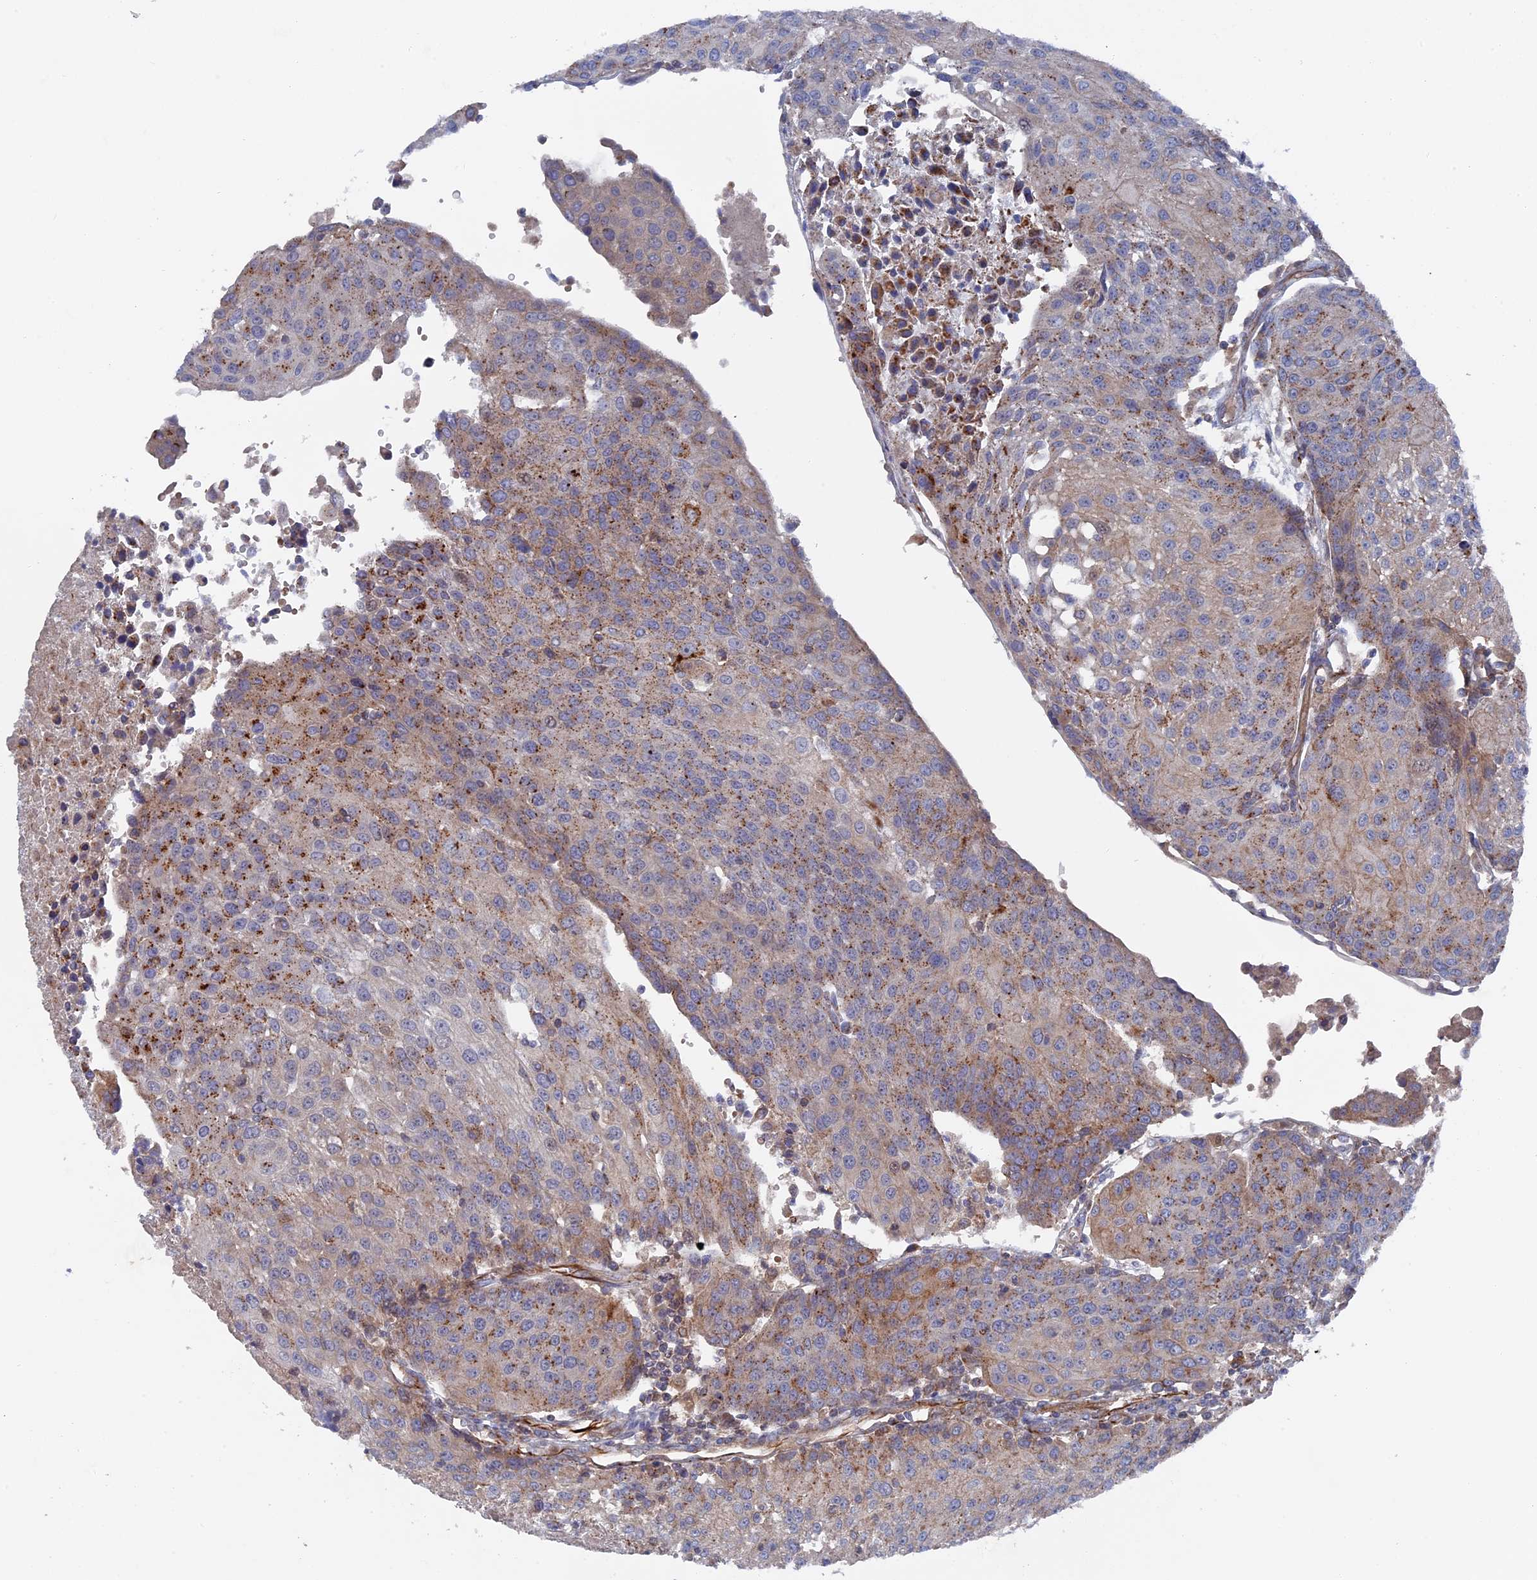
{"staining": {"intensity": "moderate", "quantity": "25%-75%", "location": "cytoplasmic/membranous"}, "tissue": "urothelial cancer", "cell_type": "Tumor cells", "image_type": "cancer", "snomed": [{"axis": "morphology", "description": "Urothelial carcinoma, High grade"}, {"axis": "topography", "description": "Urinary bladder"}], "caption": "About 25%-75% of tumor cells in high-grade urothelial carcinoma reveal moderate cytoplasmic/membranous protein staining as visualized by brown immunohistochemical staining.", "gene": "SMG9", "patient": {"sex": "female", "age": 85}}